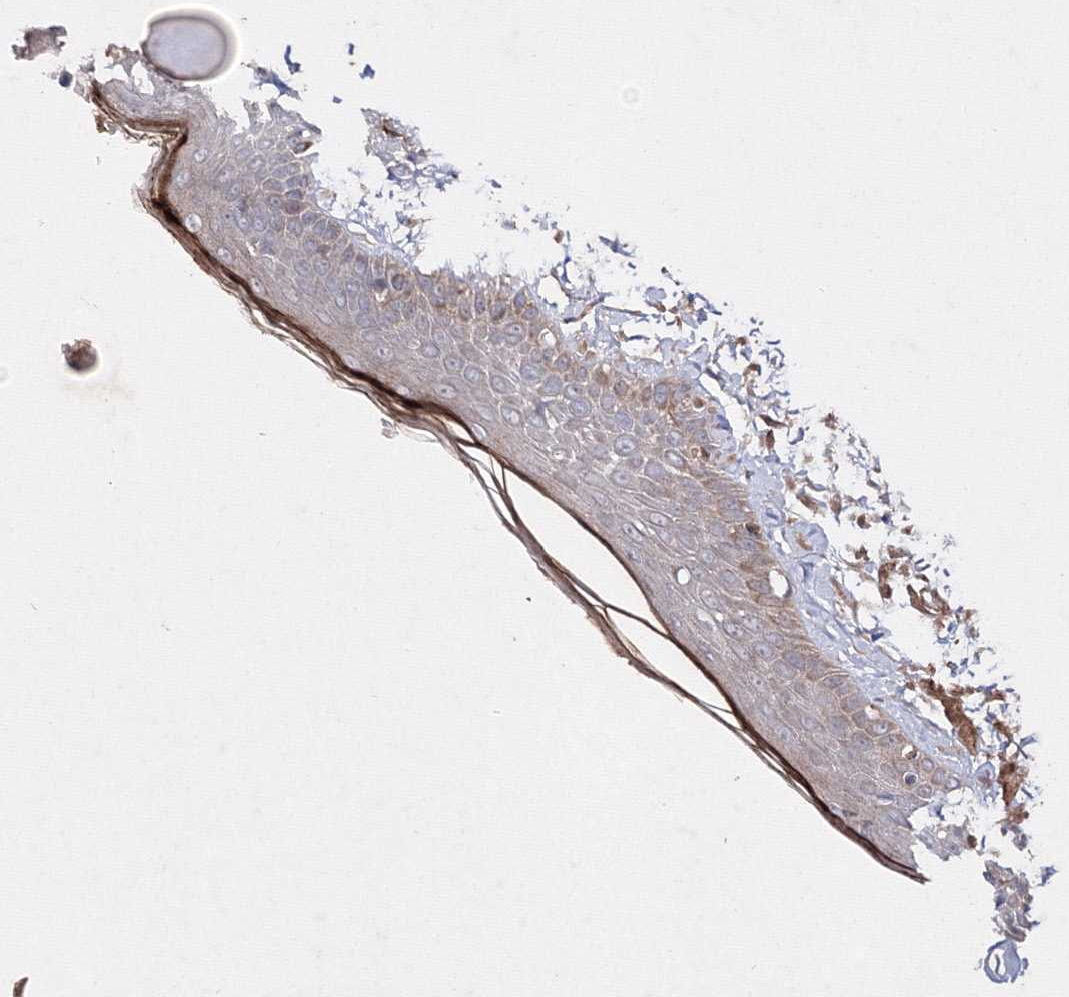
{"staining": {"intensity": "strong", "quantity": "25%-75%", "location": "cytoplasmic/membranous"}, "tissue": "skin", "cell_type": "Fibroblasts", "image_type": "normal", "snomed": [{"axis": "morphology", "description": "Normal tissue, NOS"}, {"axis": "topography", "description": "Skin"}, {"axis": "topography", "description": "Skeletal muscle"}], "caption": "Fibroblasts show high levels of strong cytoplasmic/membranous positivity in approximately 25%-75% of cells in normal human skin.", "gene": "GFM1", "patient": {"sex": "male", "age": 83}}